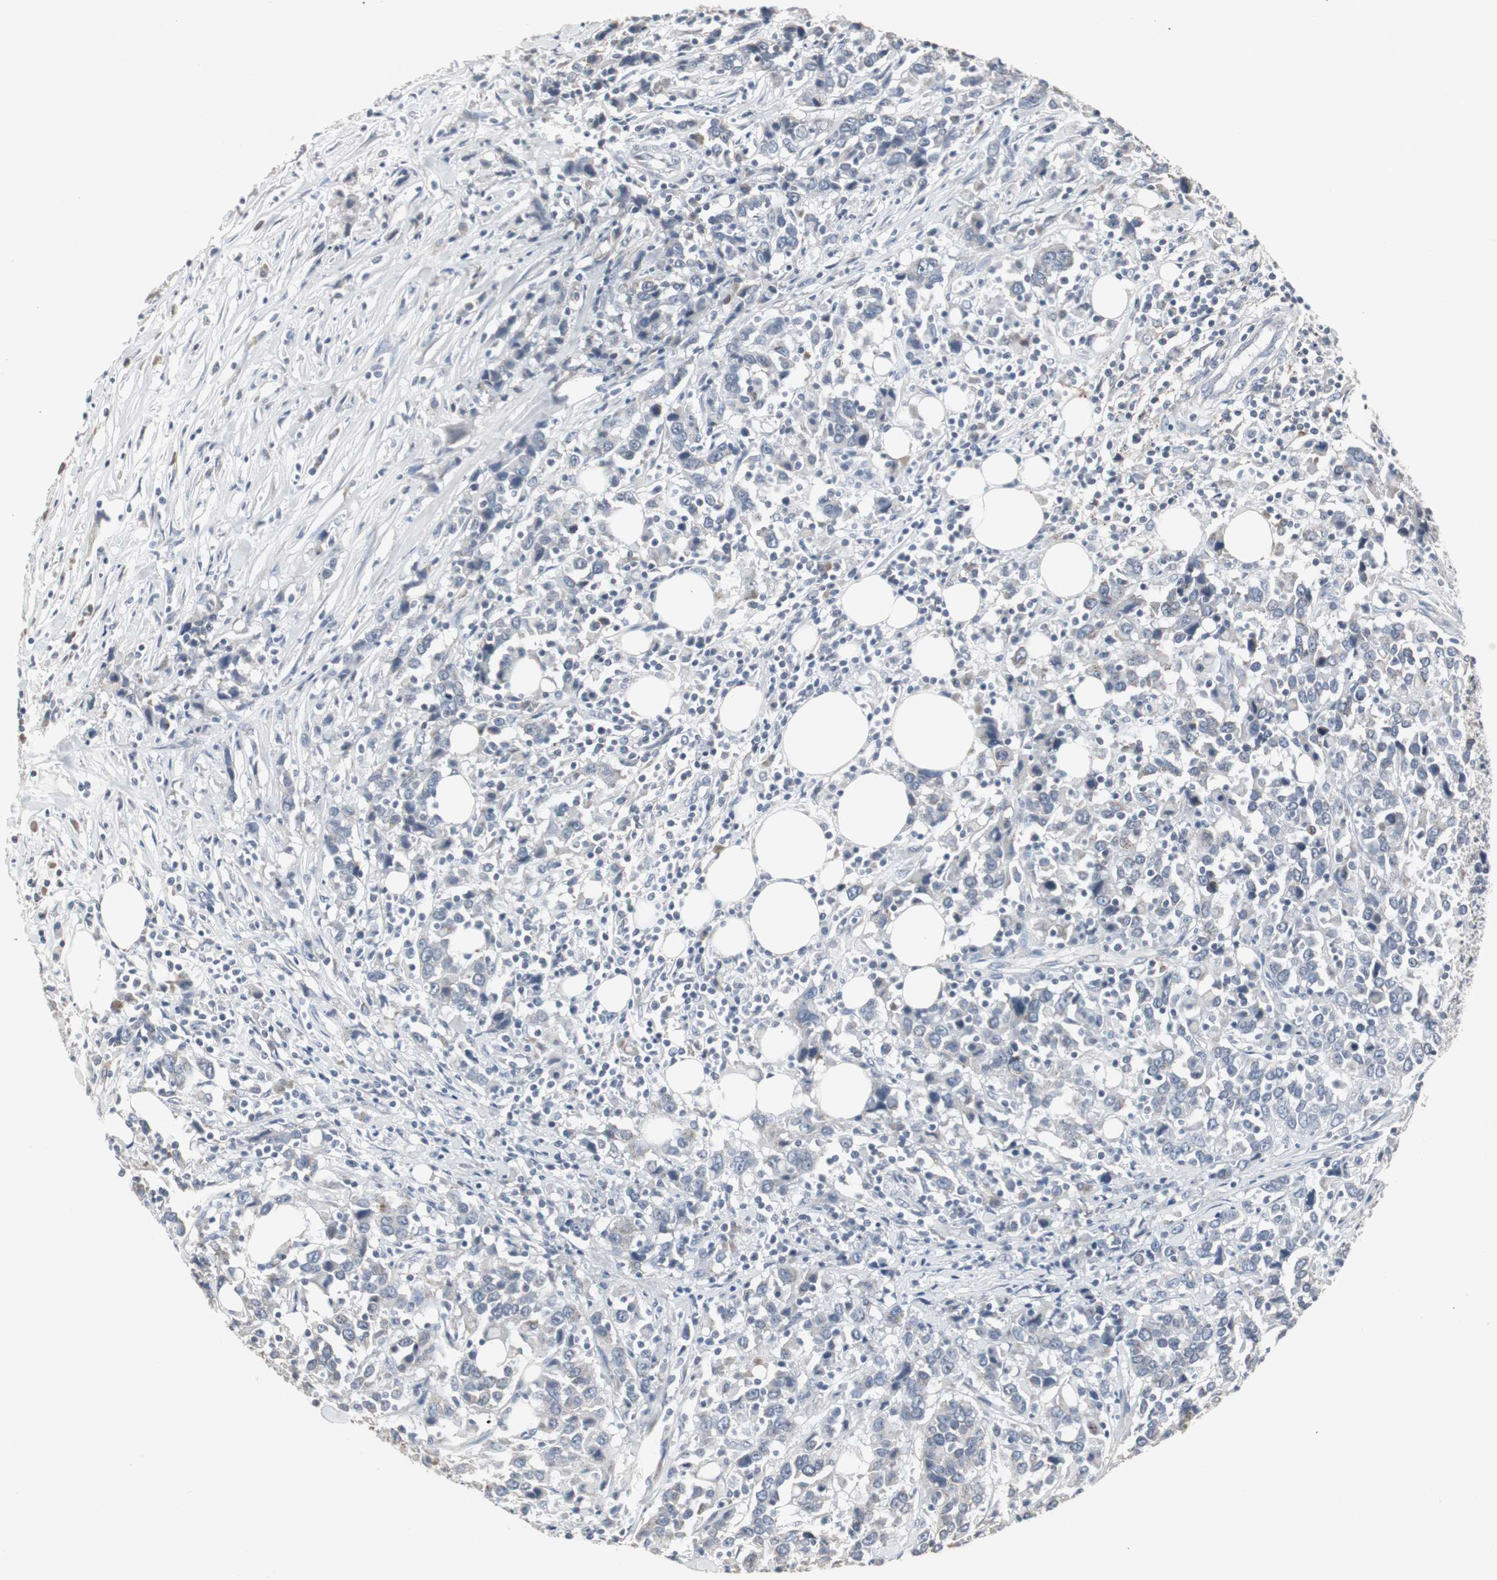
{"staining": {"intensity": "weak", "quantity": "<25%", "location": "cytoplasmic/membranous"}, "tissue": "urothelial cancer", "cell_type": "Tumor cells", "image_type": "cancer", "snomed": [{"axis": "morphology", "description": "Urothelial carcinoma, High grade"}, {"axis": "topography", "description": "Urinary bladder"}], "caption": "The micrograph displays no staining of tumor cells in urothelial cancer.", "gene": "ACAA1", "patient": {"sex": "male", "age": 61}}